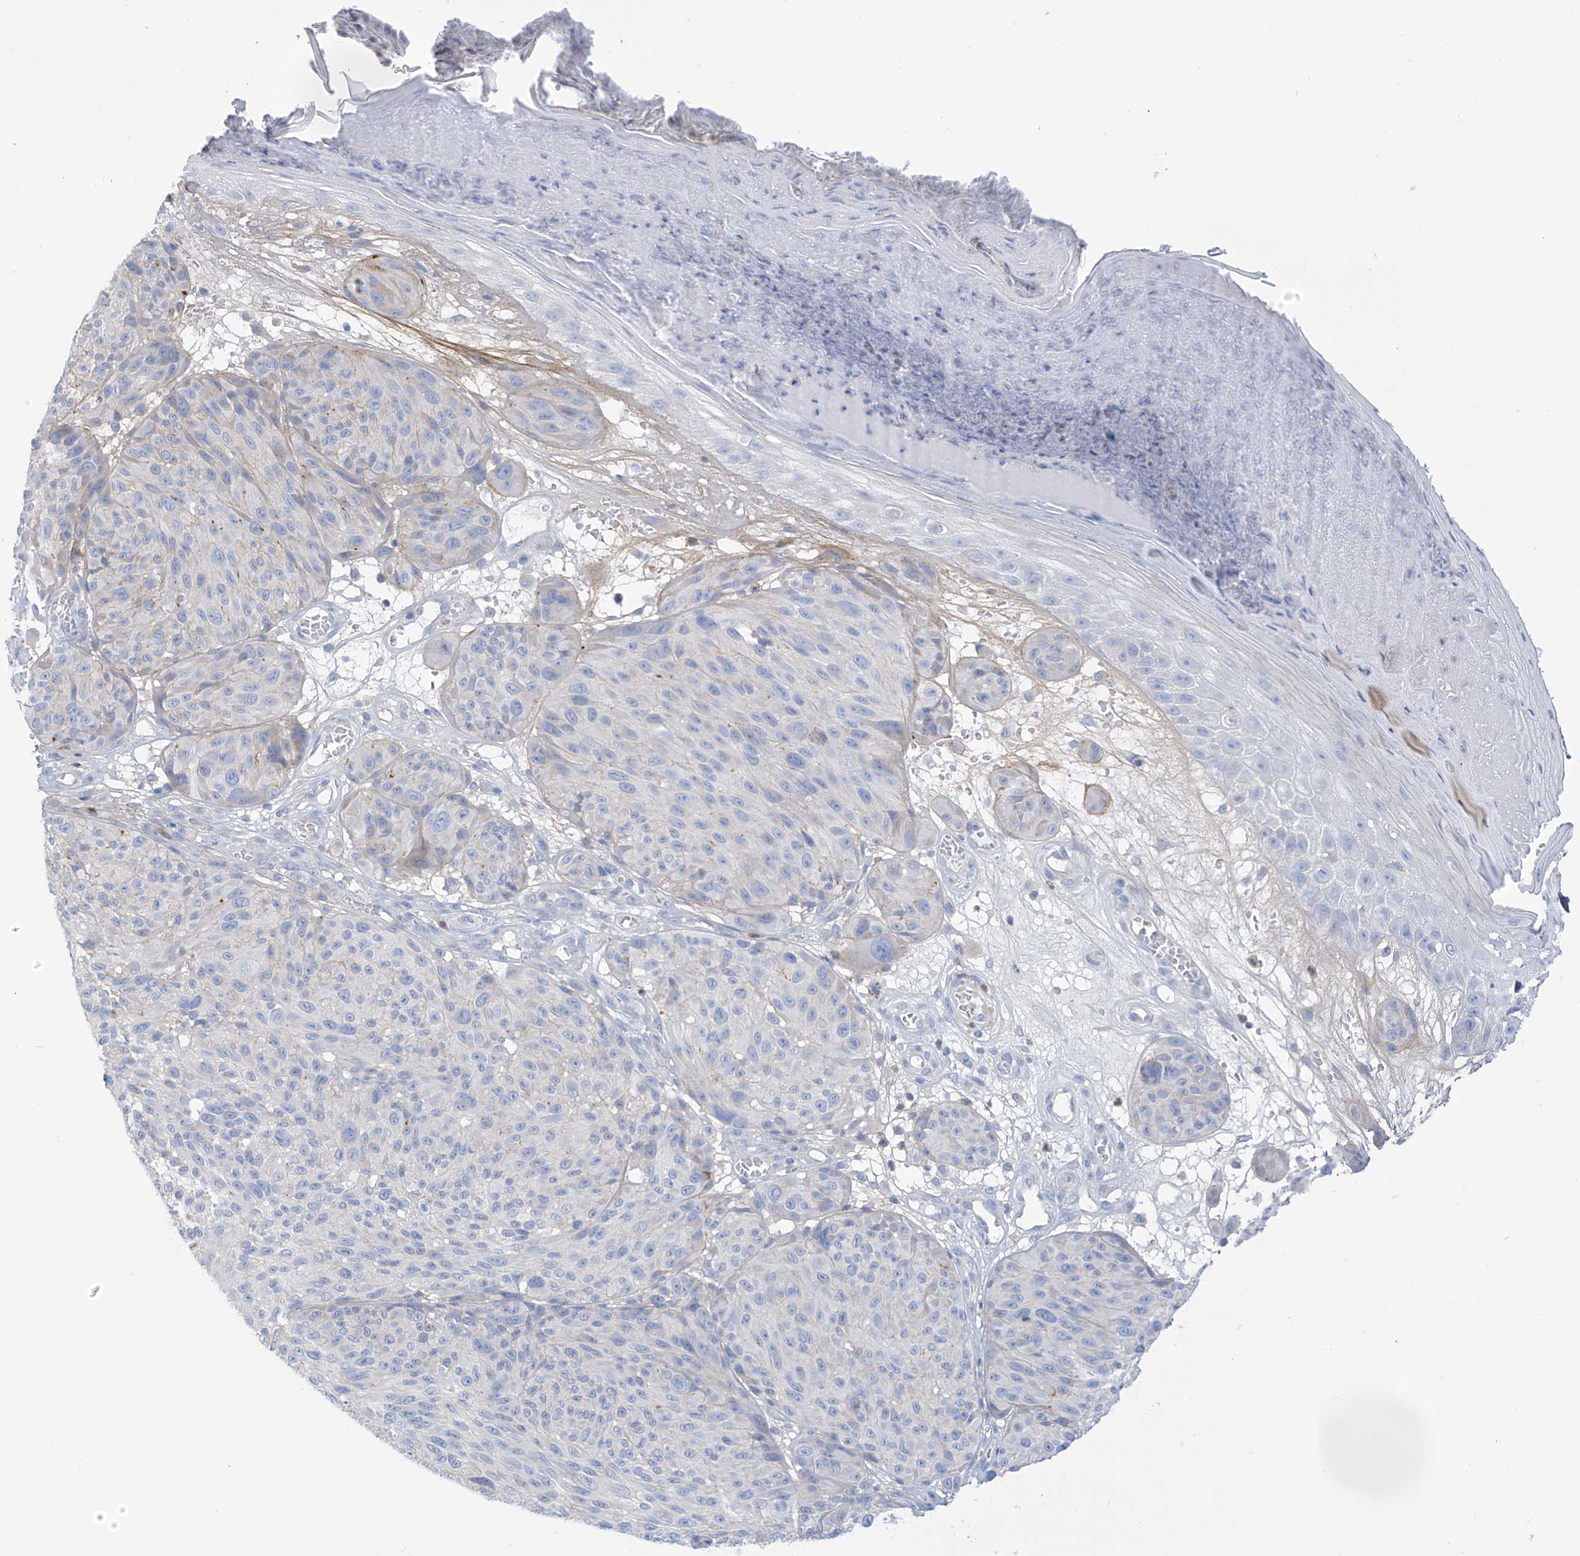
{"staining": {"intensity": "negative", "quantity": "none", "location": "none"}, "tissue": "melanoma", "cell_type": "Tumor cells", "image_type": "cancer", "snomed": [{"axis": "morphology", "description": "Malignant melanoma, NOS"}, {"axis": "topography", "description": "Skin"}], "caption": "Immunohistochemistry of malignant melanoma displays no expression in tumor cells.", "gene": "FABP2", "patient": {"sex": "male", "age": 83}}